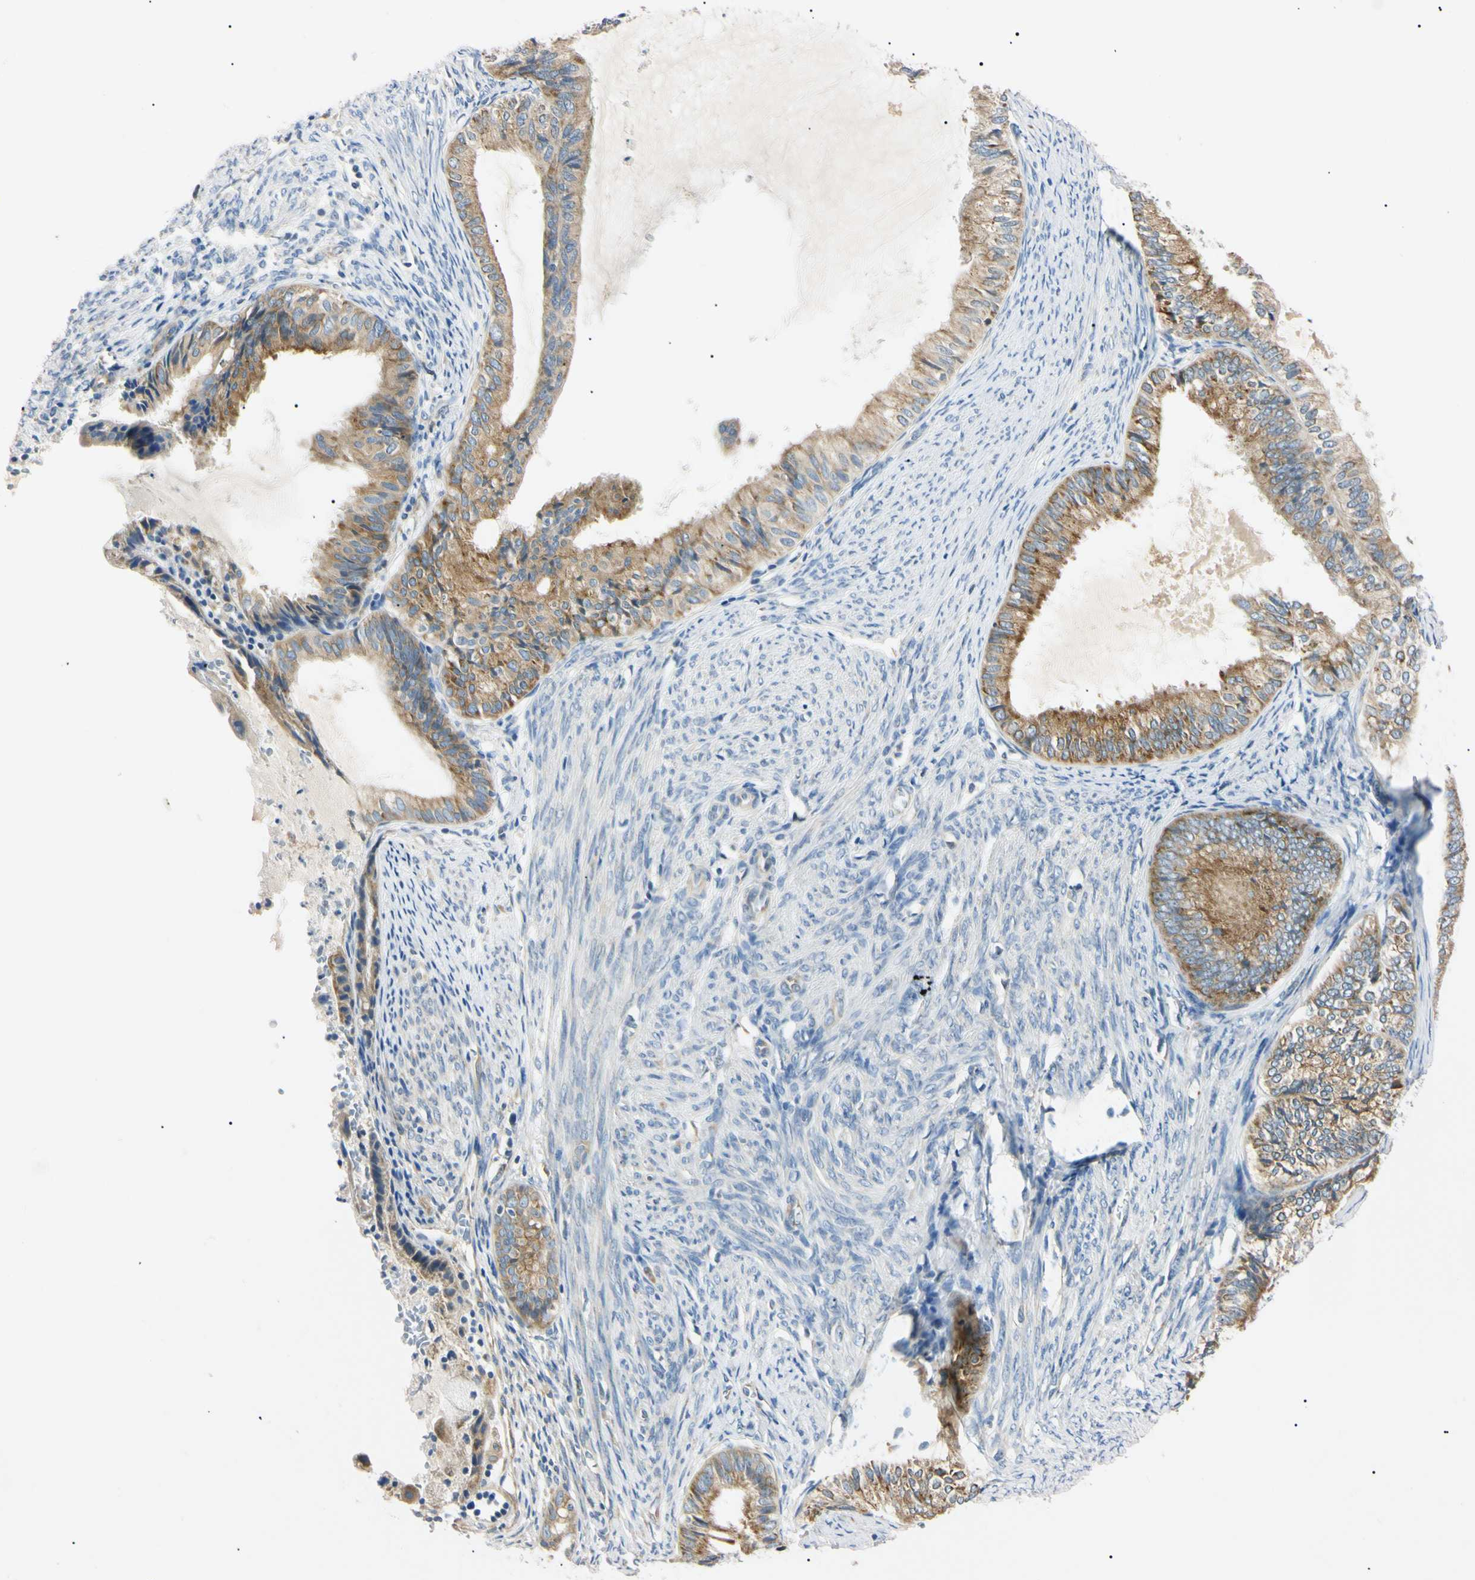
{"staining": {"intensity": "moderate", "quantity": ">75%", "location": "cytoplasmic/membranous"}, "tissue": "endometrial cancer", "cell_type": "Tumor cells", "image_type": "cancer", "snomed": [{"axis": "morphology", "description": "Adenocarcinoma, NOS"}, {"axis": "topography", "description": "Endometrium"}], "caption": "Protein staining by immunohistochemistry reveals moderate cytoplasmic/membranous expression in approximately >75% of tumor cells in endometrial cancer.", "gene": "DNAJB12", "patient": {"sex": "female", "age": 86}}